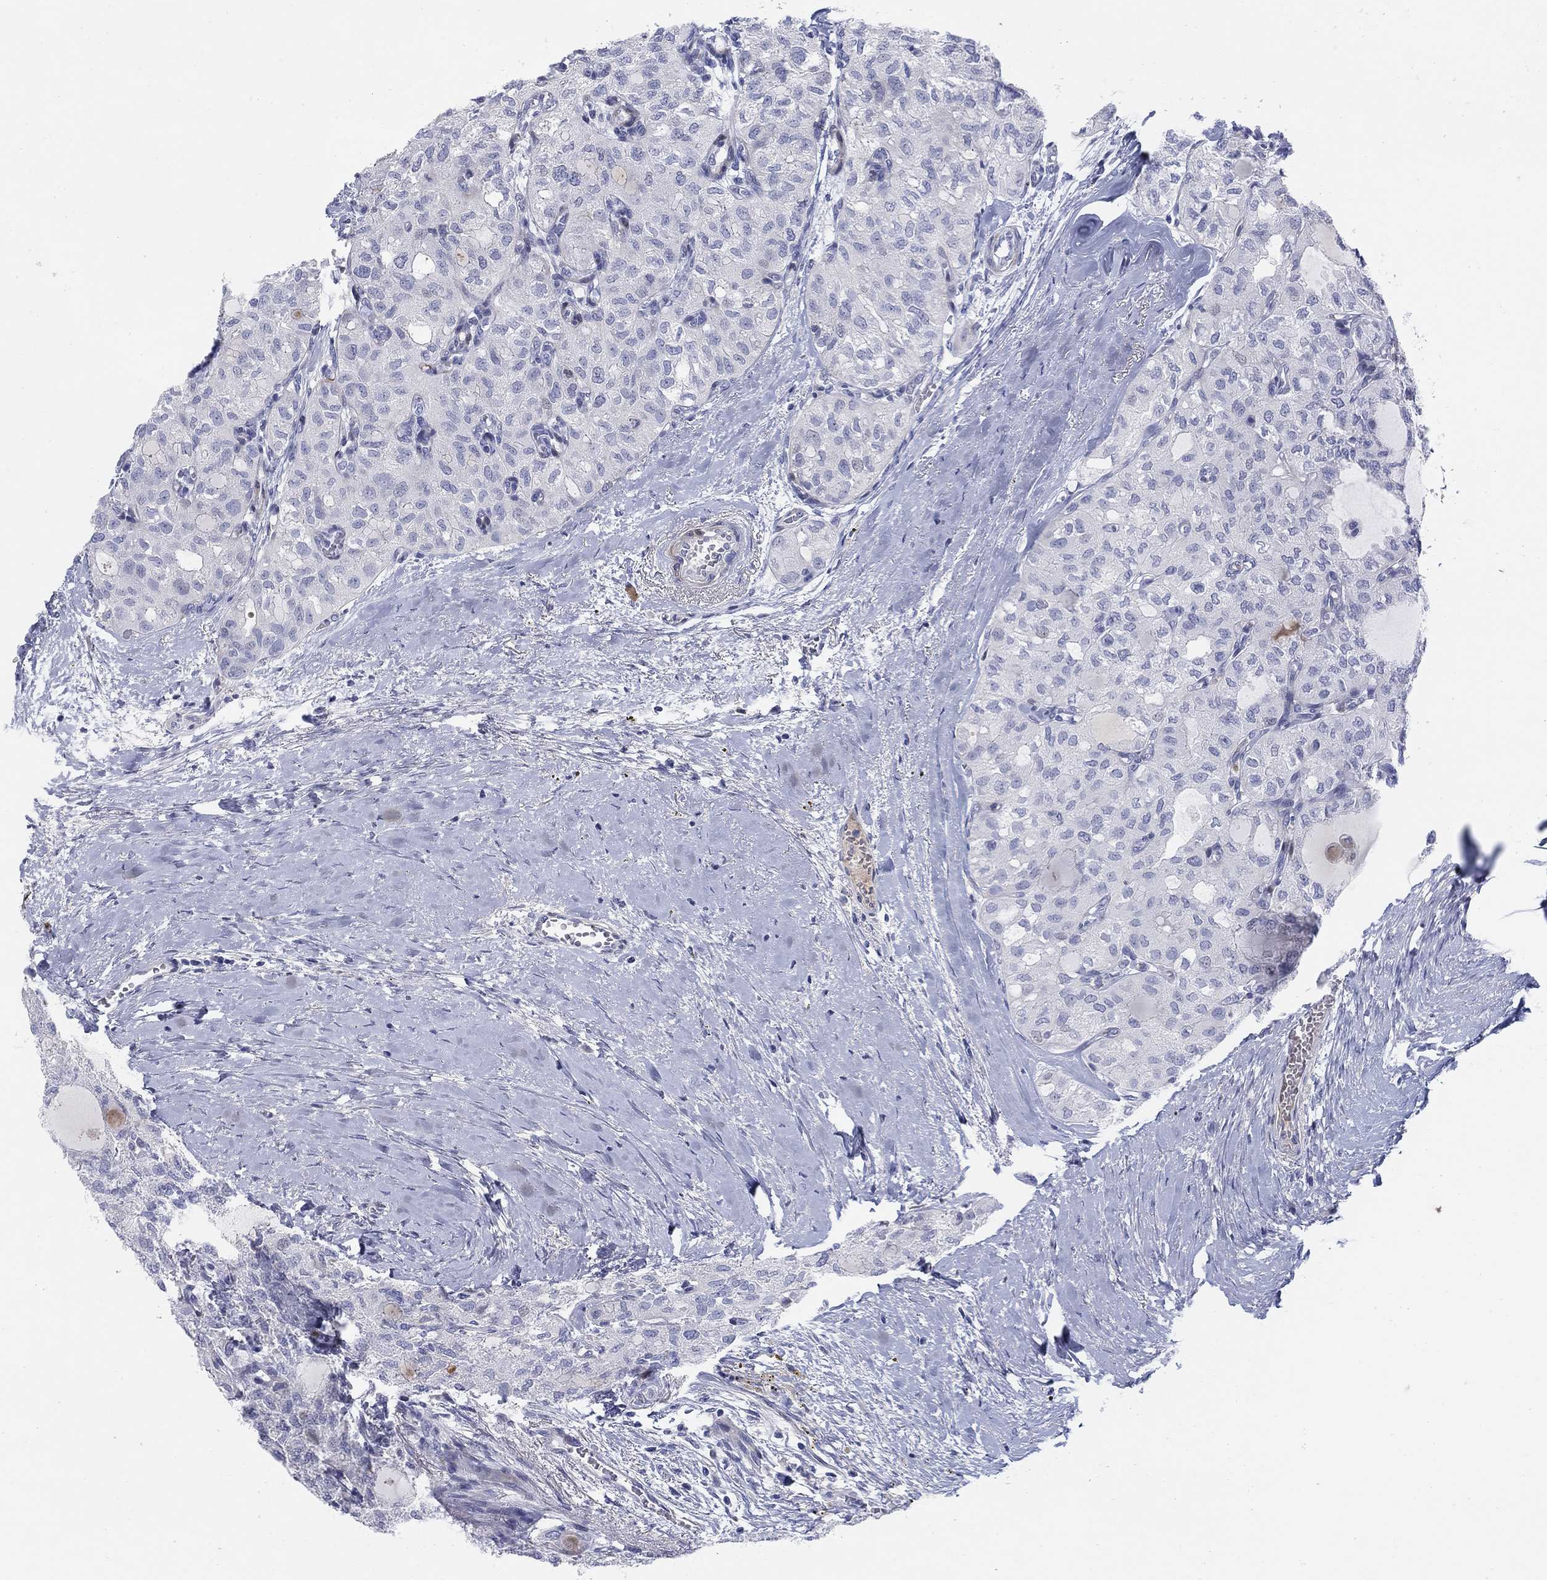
{"staining": {"intensity": "negative", "quantity": "none", "location": "none"}, "tissue": "thyroid cancer", "cell_type": "Tumor cells", "image_type": "cancer", "snomed": [{"axis": "morphology", "description": "Follicular adenoma carcinoma, NOS"}, {"axis": "topography", "description": "Thyroid gland"}], "caption": "High power microscopy micrograph of an immunohistochemistry (IHC) micrograph of thyroid cancer (follicular adenoma carcinoma), revealing no significant positivity in tumor cells.", "gene": "HEATR4", "patient": {"sex": "male", "age": 75}}